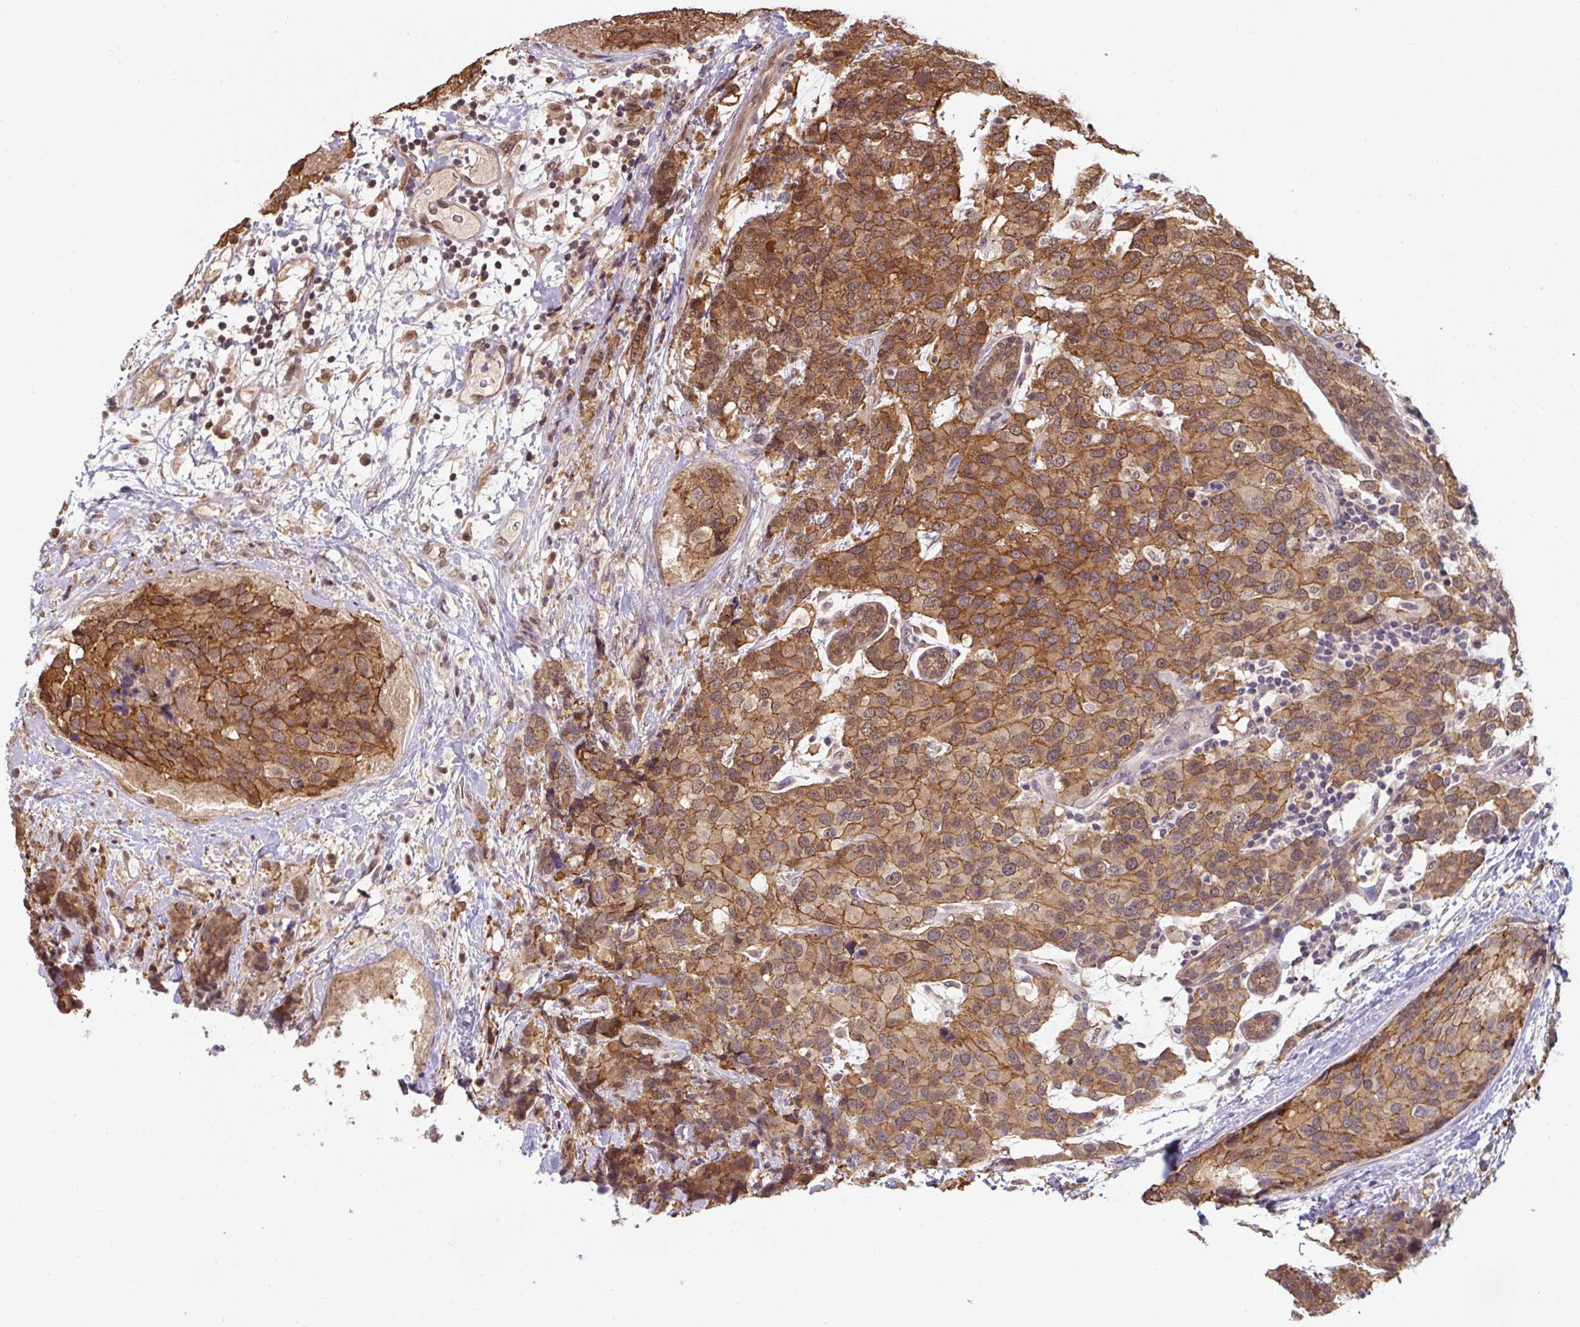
{"staining": {"intensity": "moderate", "quantity": ">75%", "location": "cytoplasmic/membranous,nuclear"}, "tissue": "breast cancer", "cell_type": "Tumor cells", "image_type": "cancer", "snomed": [{"axis": "morphology", "description": "Lobular carcinoma"}, {"axis": "topography", "description": "Breast"}], "caption": "IHC of lobular carcinoma (breast) displays medium levels of moderate cytoplasmic/membranous and nuclear positivity in approximately >75% of tumor cells.", "gene": "ST13", "patient": {"sex": "female", "age": 59}}